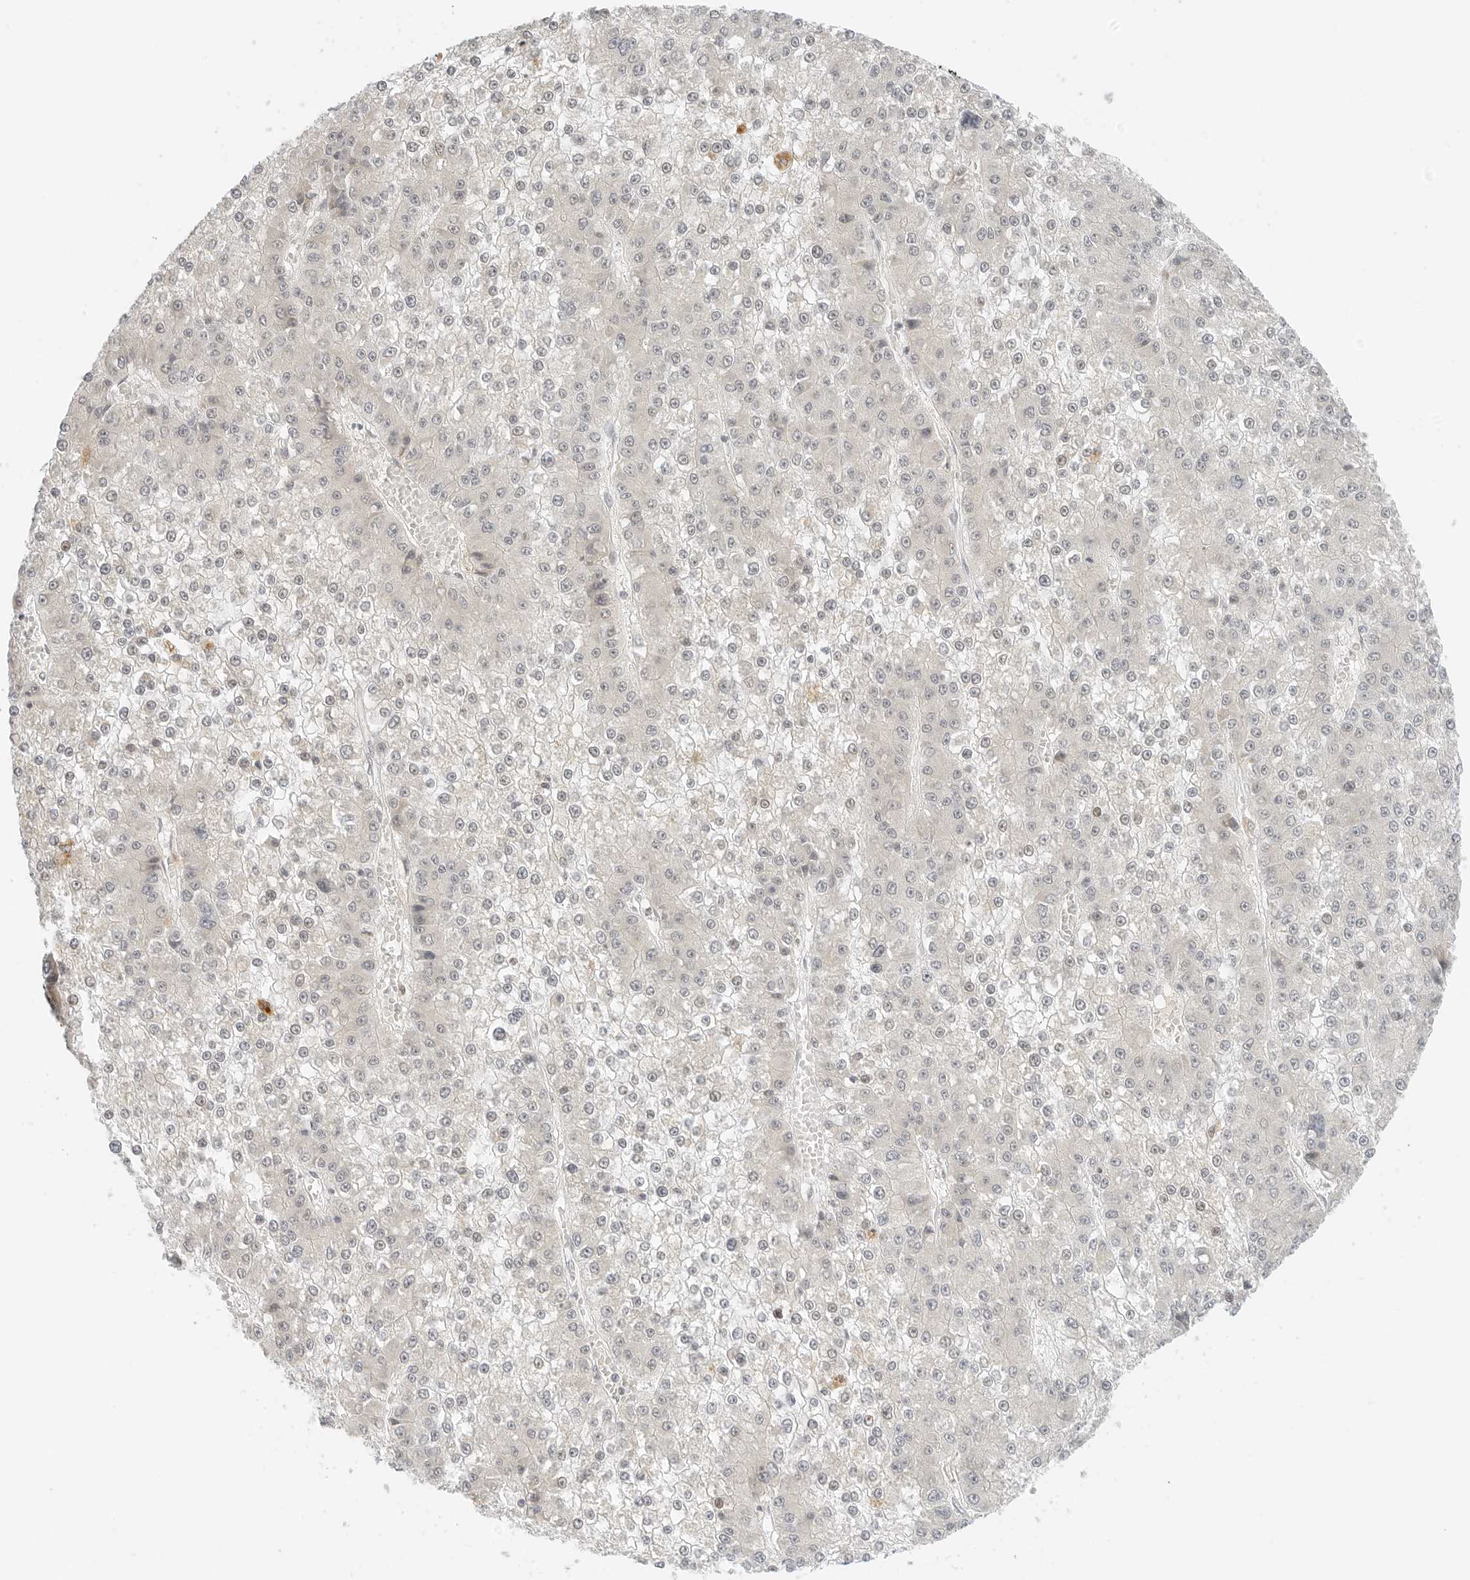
{"staining": {"intensity": "negative", "quantity": "none", "location": "none"}, "tissue": "liver cancer", "cell_type": "Tumor cells", "image_type": "cancer", "snomed": [{"axis": "morphology", "description": "Carcinoma, Hepatocellular, NOS"}, {"axis": "topography", "description": "Liver"}], "caption": "Immunohistochemistry (IHC) of human liver cancer shows no expression in tumor cells.", "gene": "NEO1", "patient": {"sex": "female", "age": 73}}